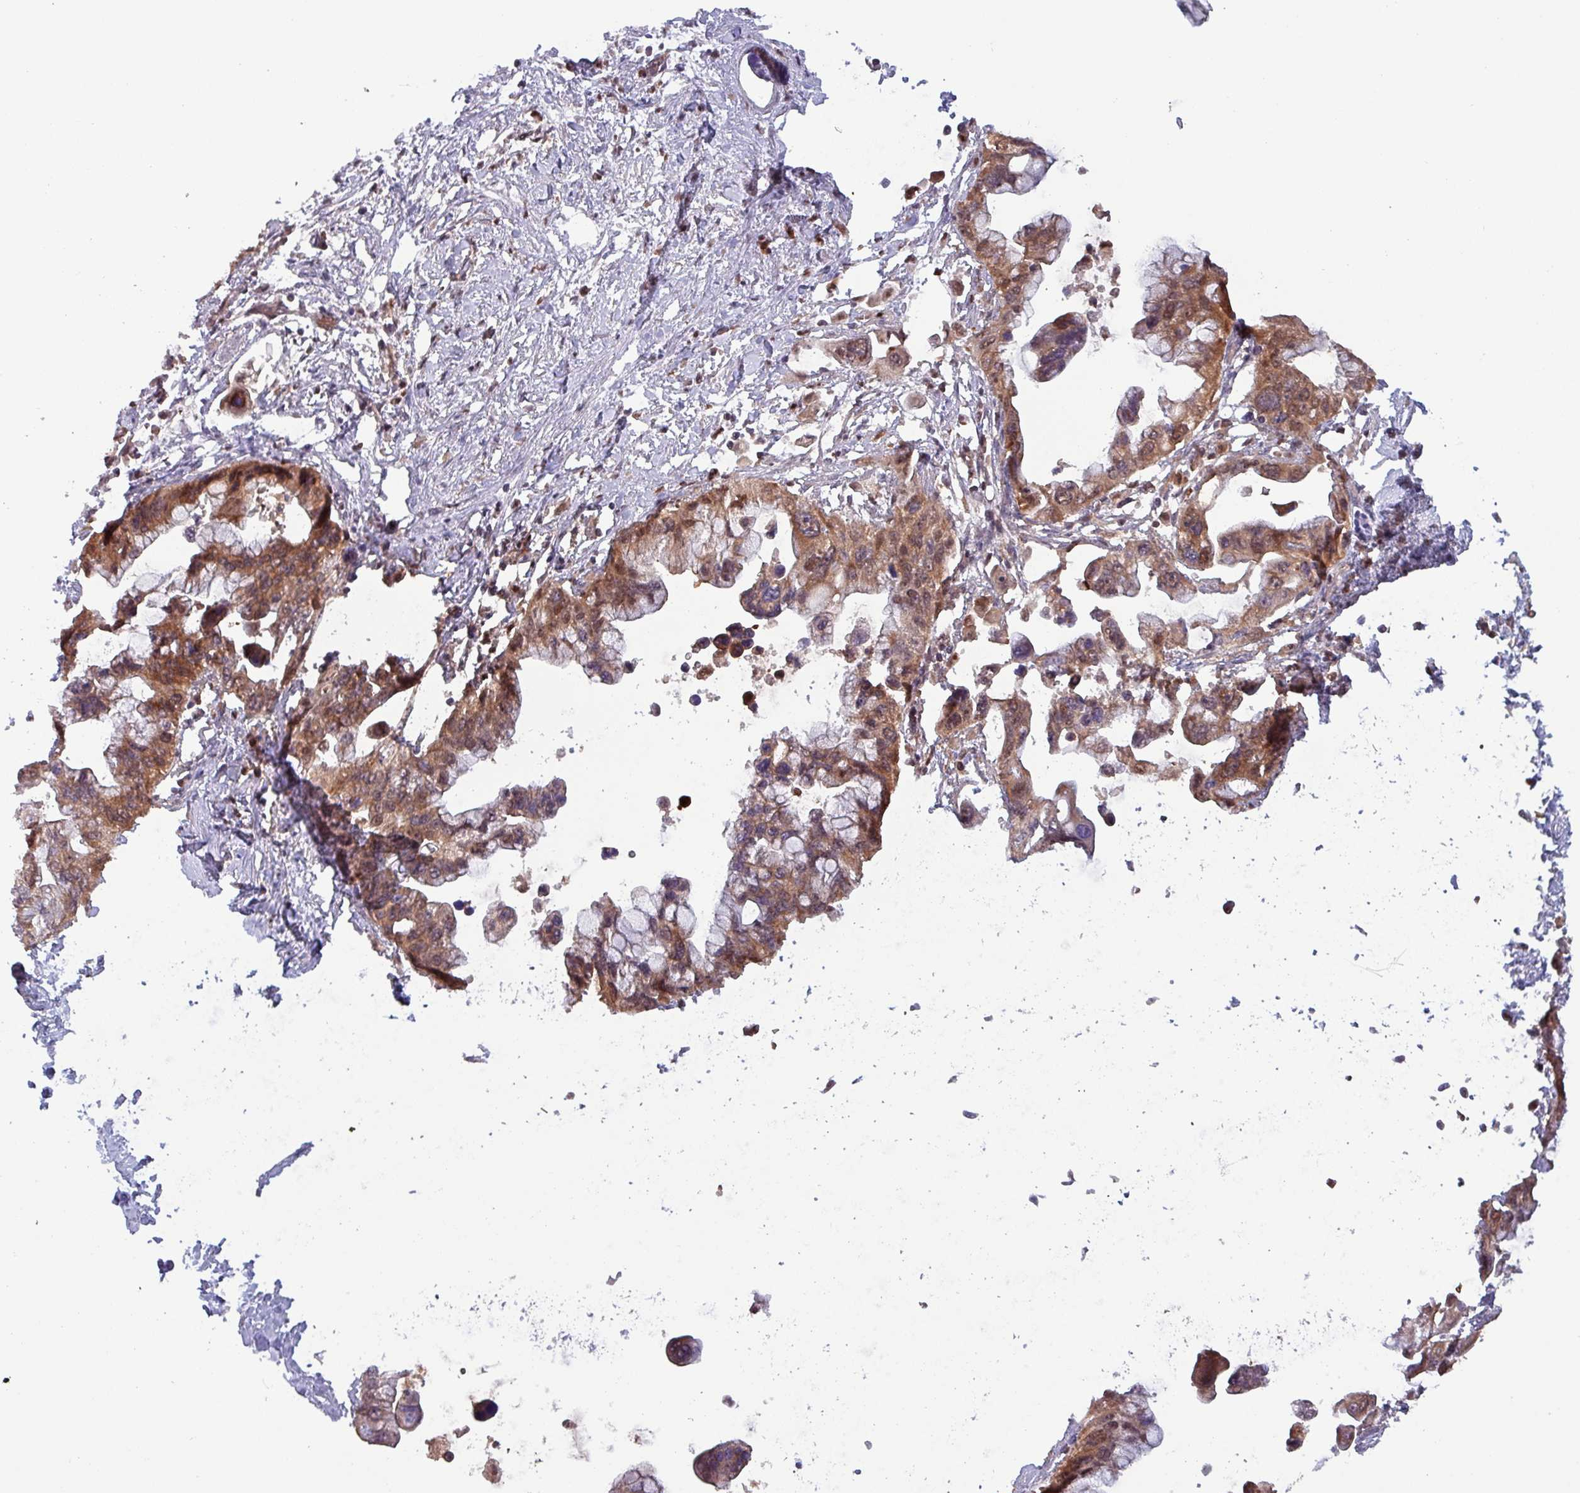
{"staining": {"intensity": "moderate", "quantity": ">75%", "location": "cytoplasmic/membranous,nuclear"}, "tissue": "pancreatic cancer", "cell_type": "Tumor cells", "image_type": "cancer", "snomed": [{"axis": "morphology", "description": "Adenocarcinoma, NOS"}, {"axis": "topography", "description": "Pancreas"}], "caption": "Protein expression analysis of pancreatic cancer demonstrates moderate cytoplasmic/membranous and nuclear staining in approximately >75% of tumor cells.", "gene": "PSMB8", "patient": {"sex": "female", "age": 83}}